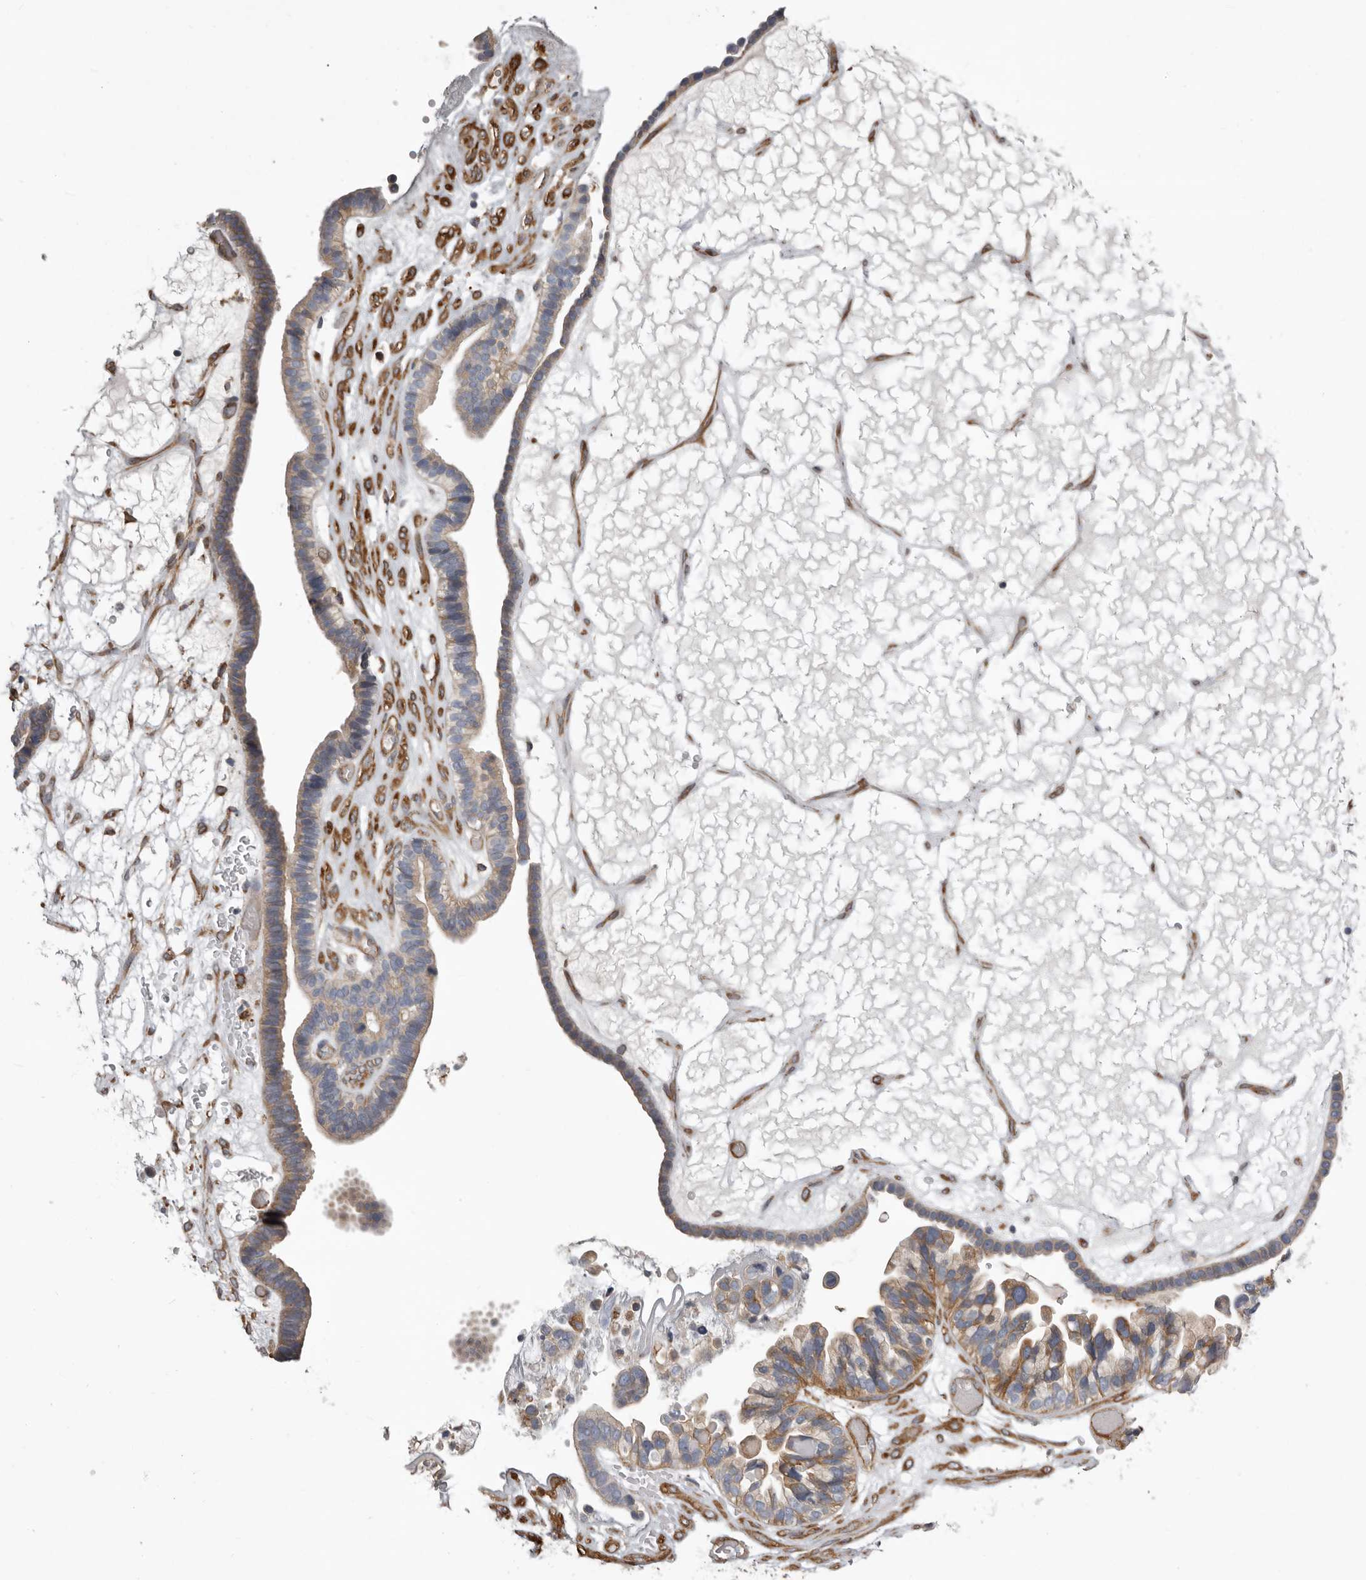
{"staining": {"intensity": "moderate", "quantity": "25%-75%", "location": "cytoplasmic/membranous"}, "tissue": "ovarian cancer", "cell_type": "Tumor cells", "image_type": "cancer", "snomed": [{"axis": "morphology", "description": "Cystadenocarcinoma, serous, NOS"}, {"axis": "topography", "description": "Ovary"}], "caption": "Ovarian cancer (serous cystadenocarcinoma) stained for a protein (brown) displays moderate cytoplasmic/membranous positive positivity in about 25%-75% of tumor cells.", "gene": "ENAH", "patient": {"sex": "female", "age": 56}}